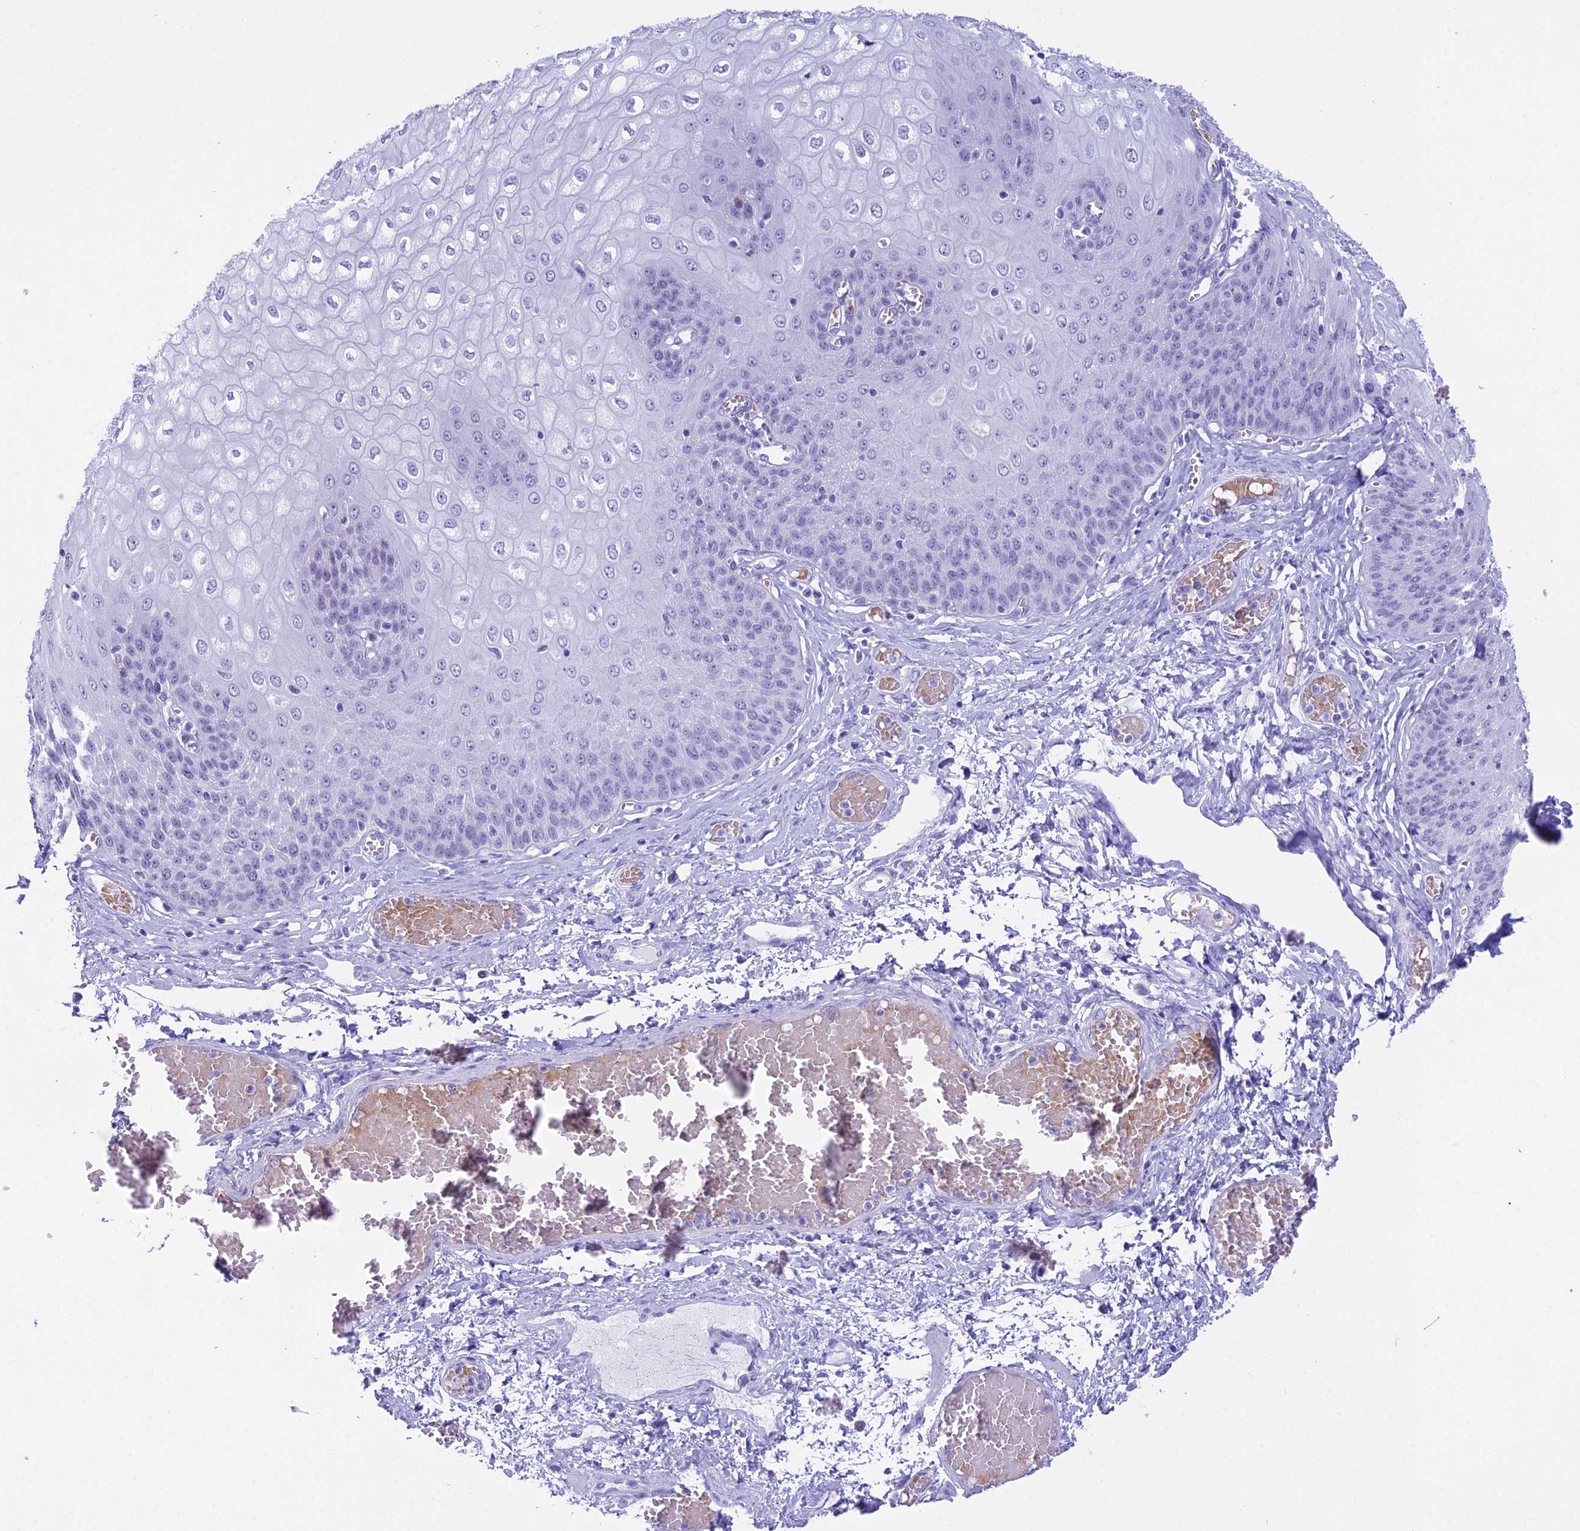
{"staining": {"intensity": "negative", "quantity": "none", "location": "none"}, "tissue": "esophagus", "cell_type": "Squamous epithelial cells", "image_type": "normal", "snomed": [{"axis": "morphology", "description": "Normal tissue, NOS"}, {"axis": "topography", "description": "Esophagus"}], "caption": "This is an IHC micrograph of unremarkable esophagus. There is no positivity in squamous epithelial cells.", "gene": "RNPS1", "patient": {"sex": "male", "age": 60}}